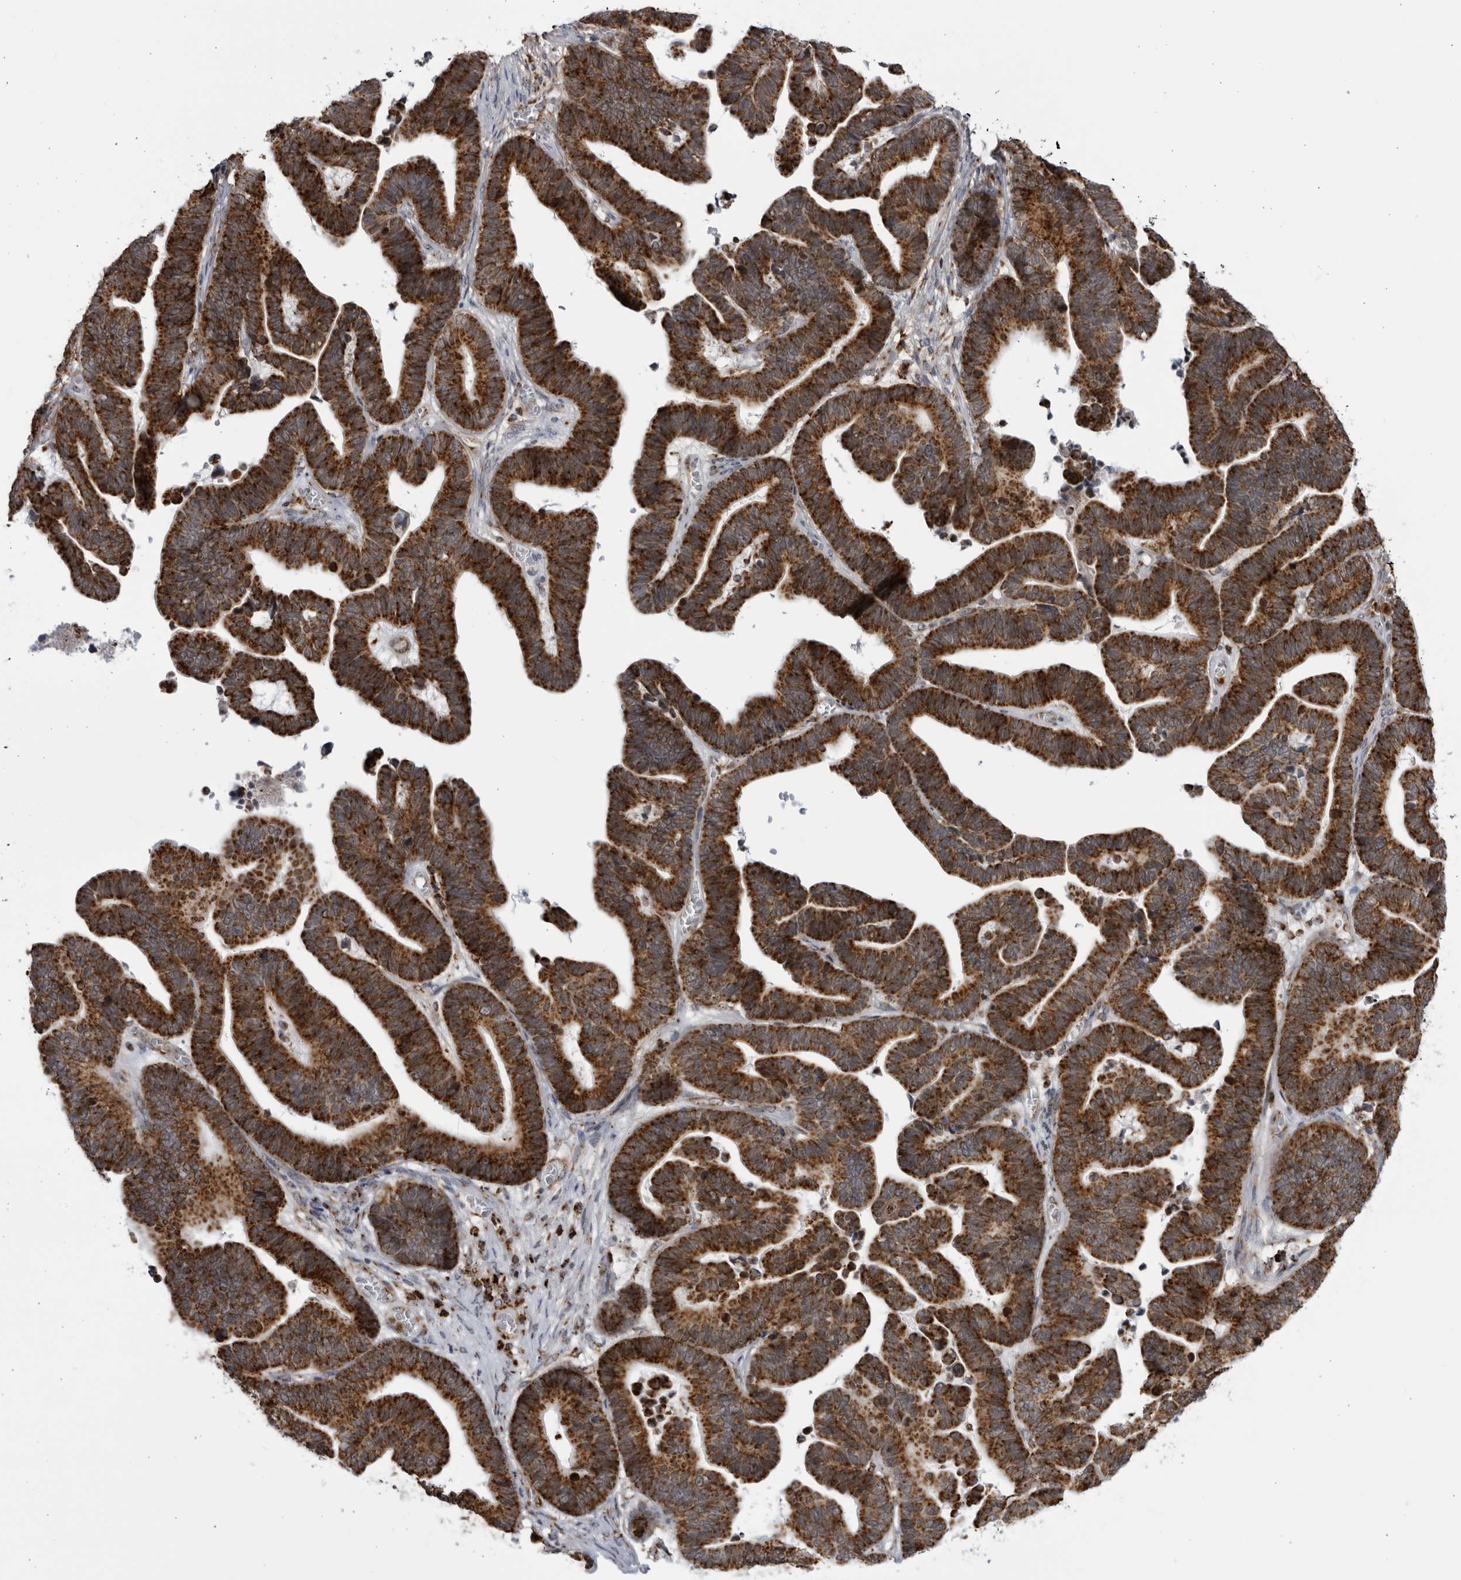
{"staining": {"intensity": "strong", "quantity": ">75%", "location": "cytoplasmic/membranous"}, "tissue": "ovarian cancer", "cell_type": "Tumor cells", "image_type": "cancer", "snomed": [{"axis": "morphology", "description": "Cystadenocarcinoma, serous, NOS"}, {"axis": "topography", "description": "Ovary"}], "caption": "Serous cystadenocarcinoma (ovarian) stained with a protein marker displays strong staining in tumor cells.", "gene": "RBM34", "patient": {"sex": "female", "age": 56}}